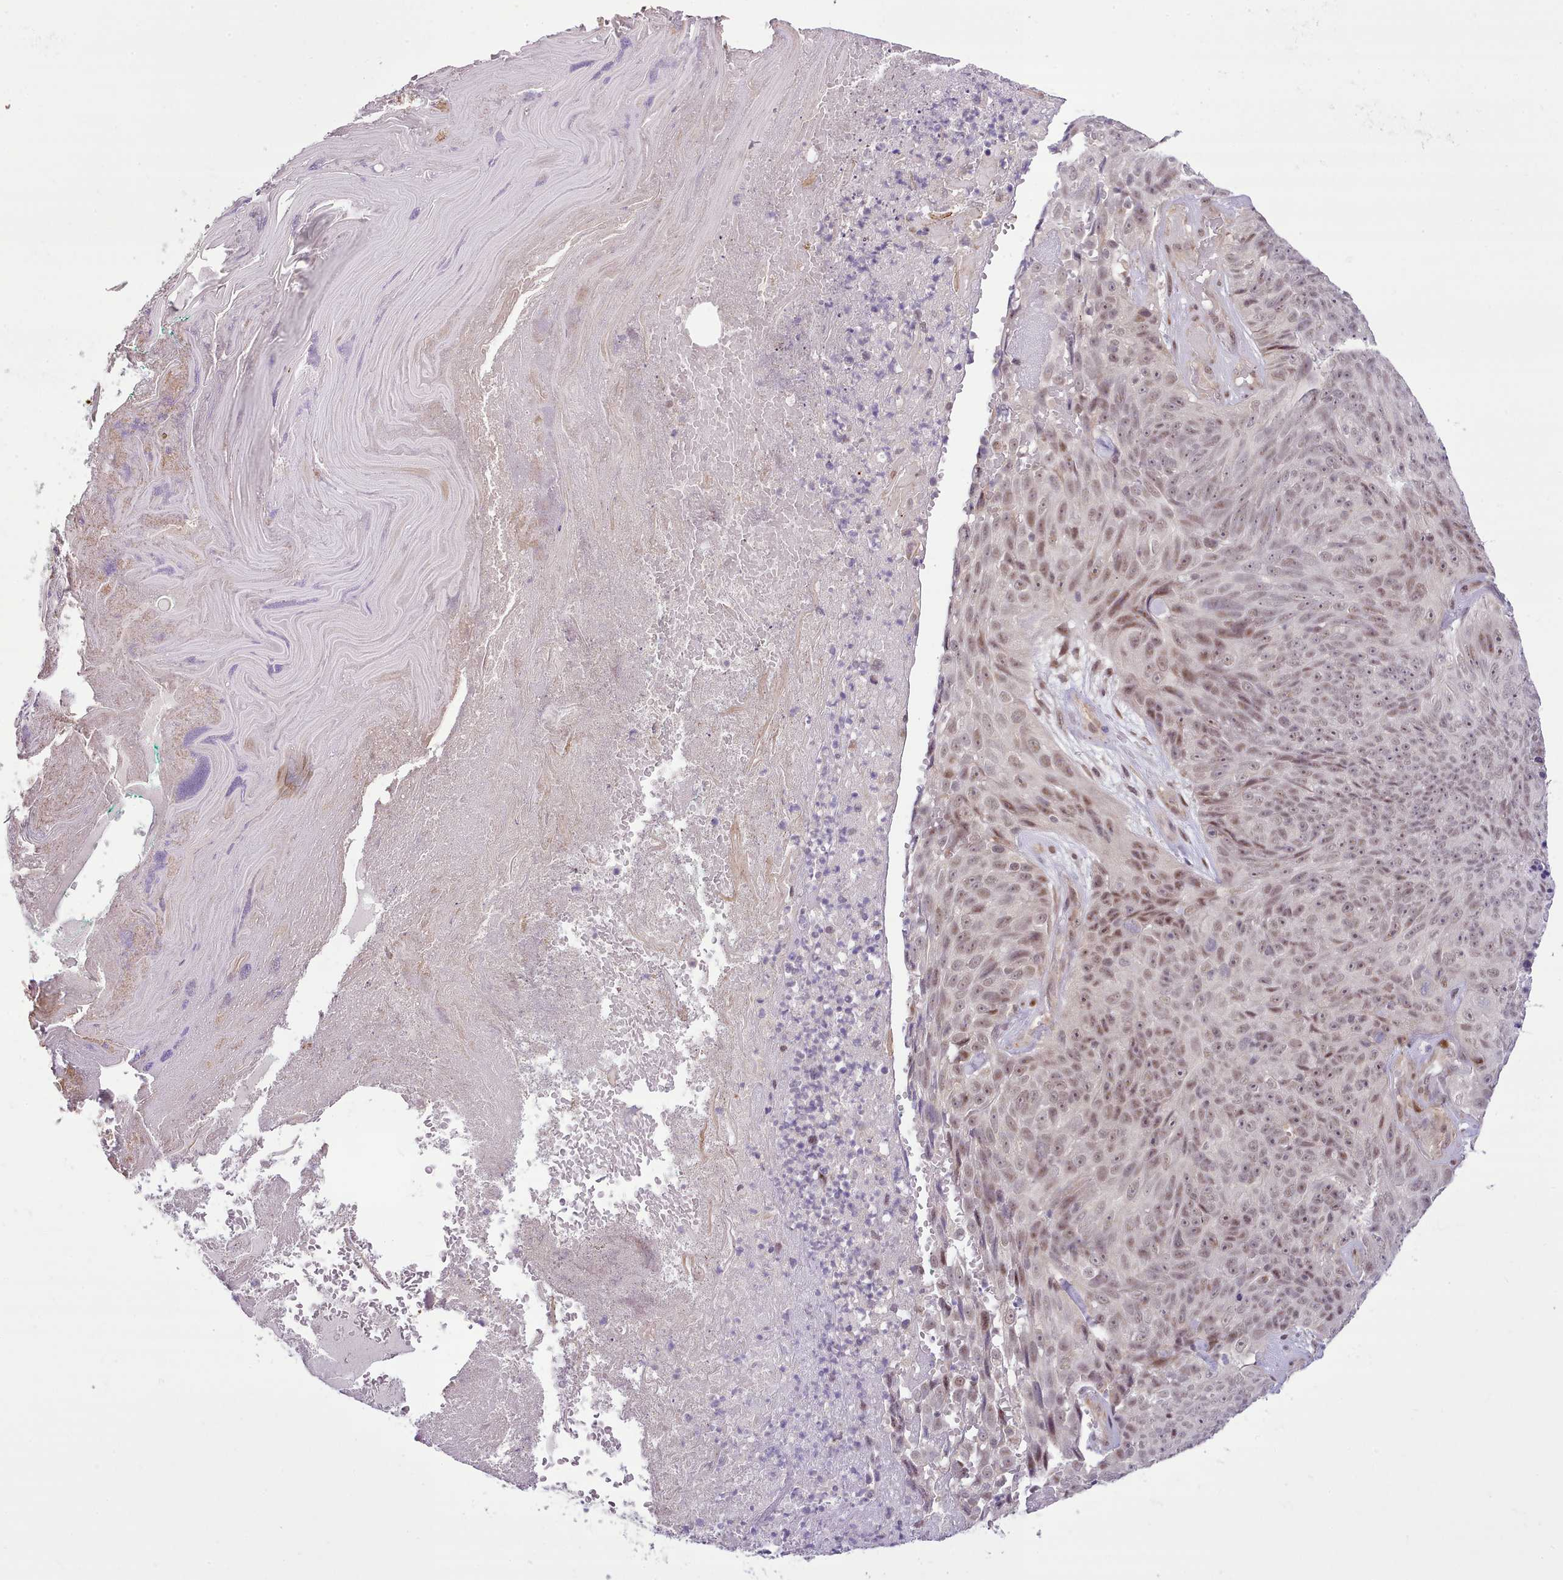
{"staining": {"intensity": "moderate", "quantity": ">75%", "location": "nuclear"}, "tissue": "skin cancer", "cell_type": "Tumor cells", "image_type": "cancer", "snomed": [{"axis": "morphology", "description": "Squamous cell carcinoma, NOS"}, {"axis": "topography", "description": "Skin"}], "caption": "A micrograph showing moderate nuclear positivity in approximately >75% of tumor cells in skin squamous cell carcinoma, as visualized by brown immunohistochemical staining.", "gene": "HOXB7", "patient": {"sex": "female", "age": 87}}